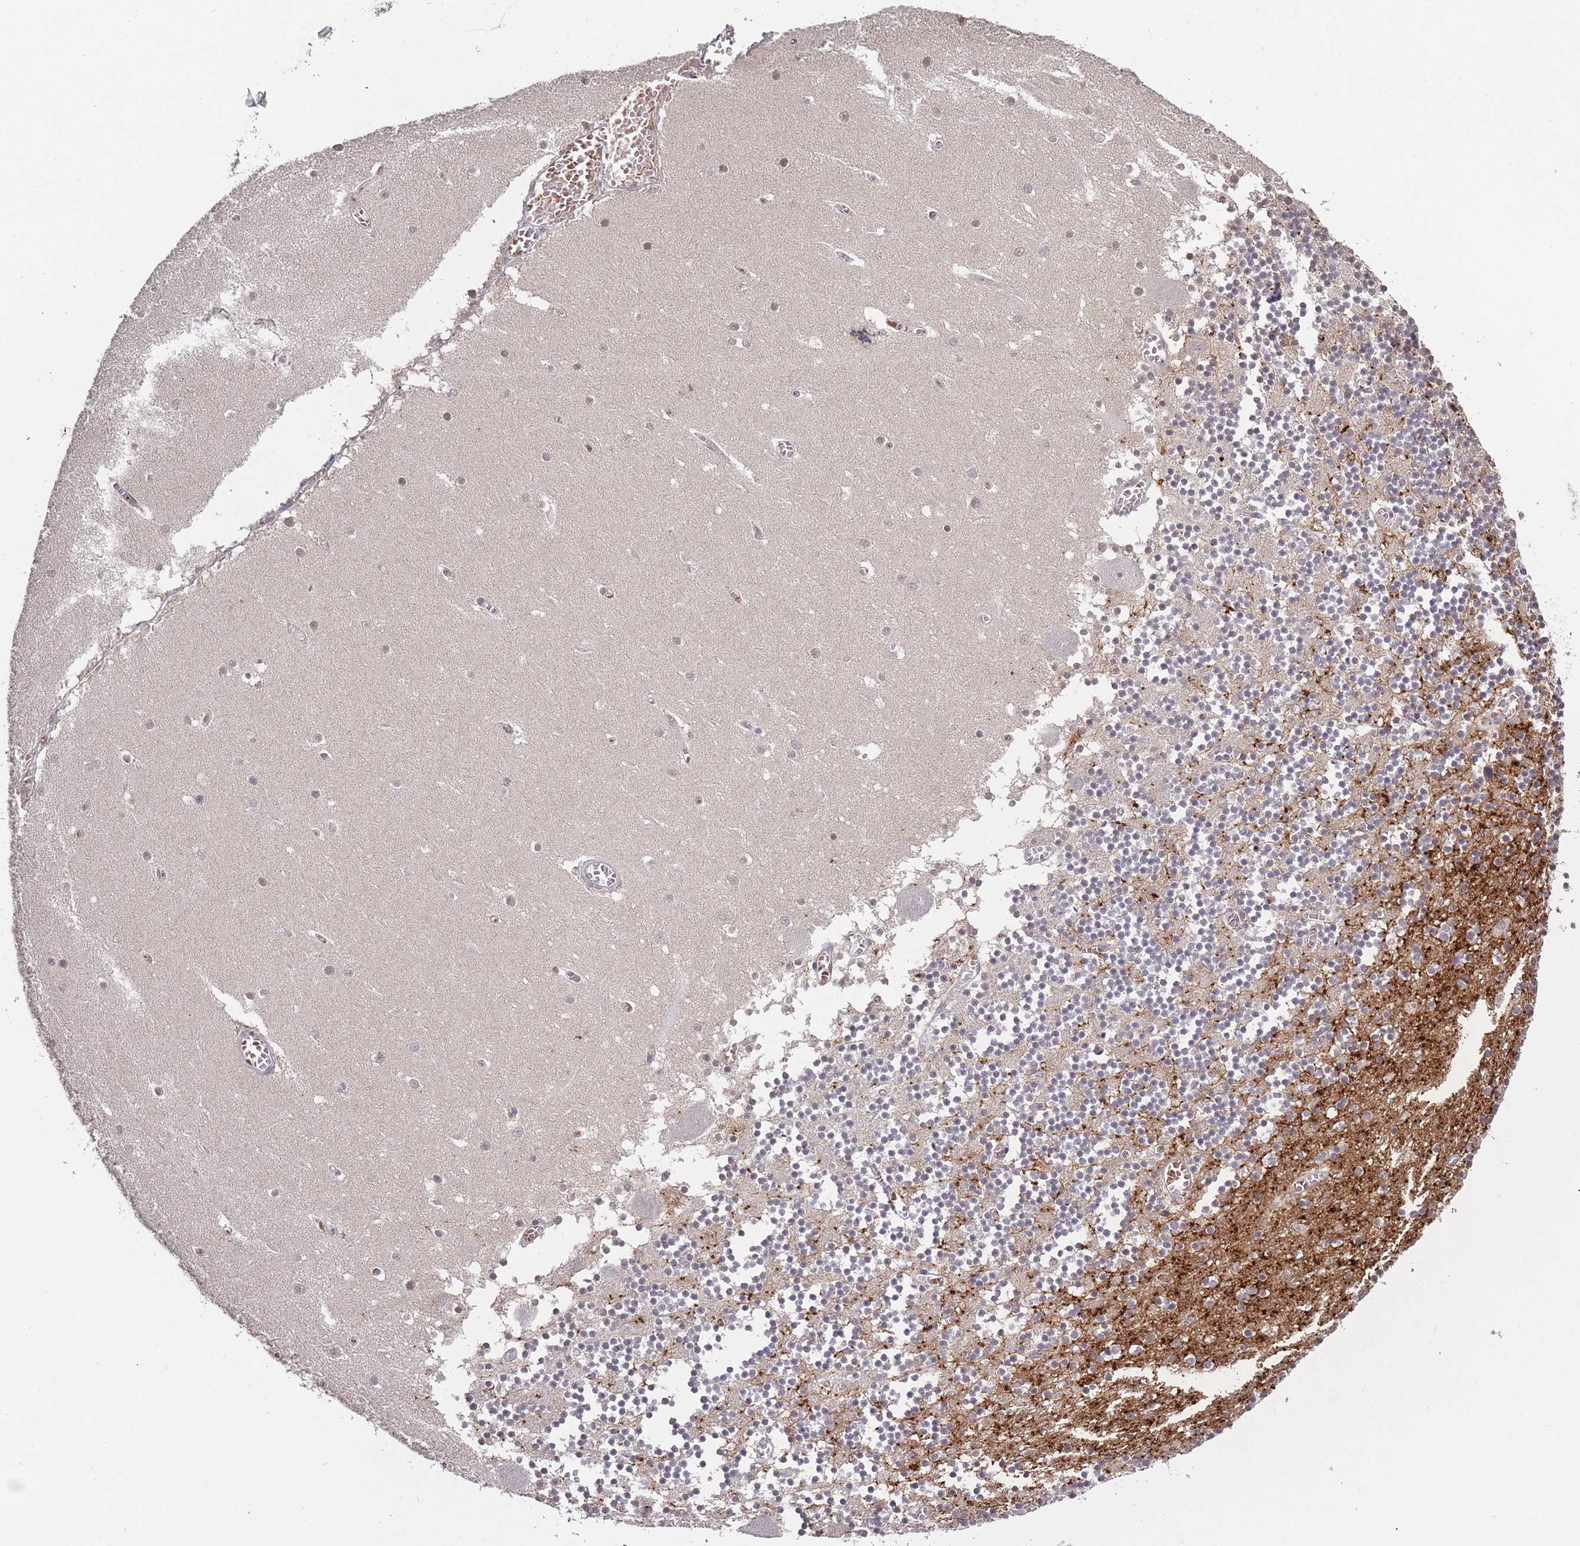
{"staining": {"intensity": "negative", "quantity": "none", "location": "none"}, "tissue": "cerebellum", "cell_type": "Cells in granular layer", "image_type": "normal", "snomed": [{"axis": "morphology", "description": "Normal tissue, NOS"}, {"axis": "topography", "description": "Cerebellum"}], "caption": "Protein analysis of unremarkable cerebellum shows no significant staining in cells in granular layer.", "gene": "ADCYAP1R1", "patient": {"sex": "female", "age": 28}}